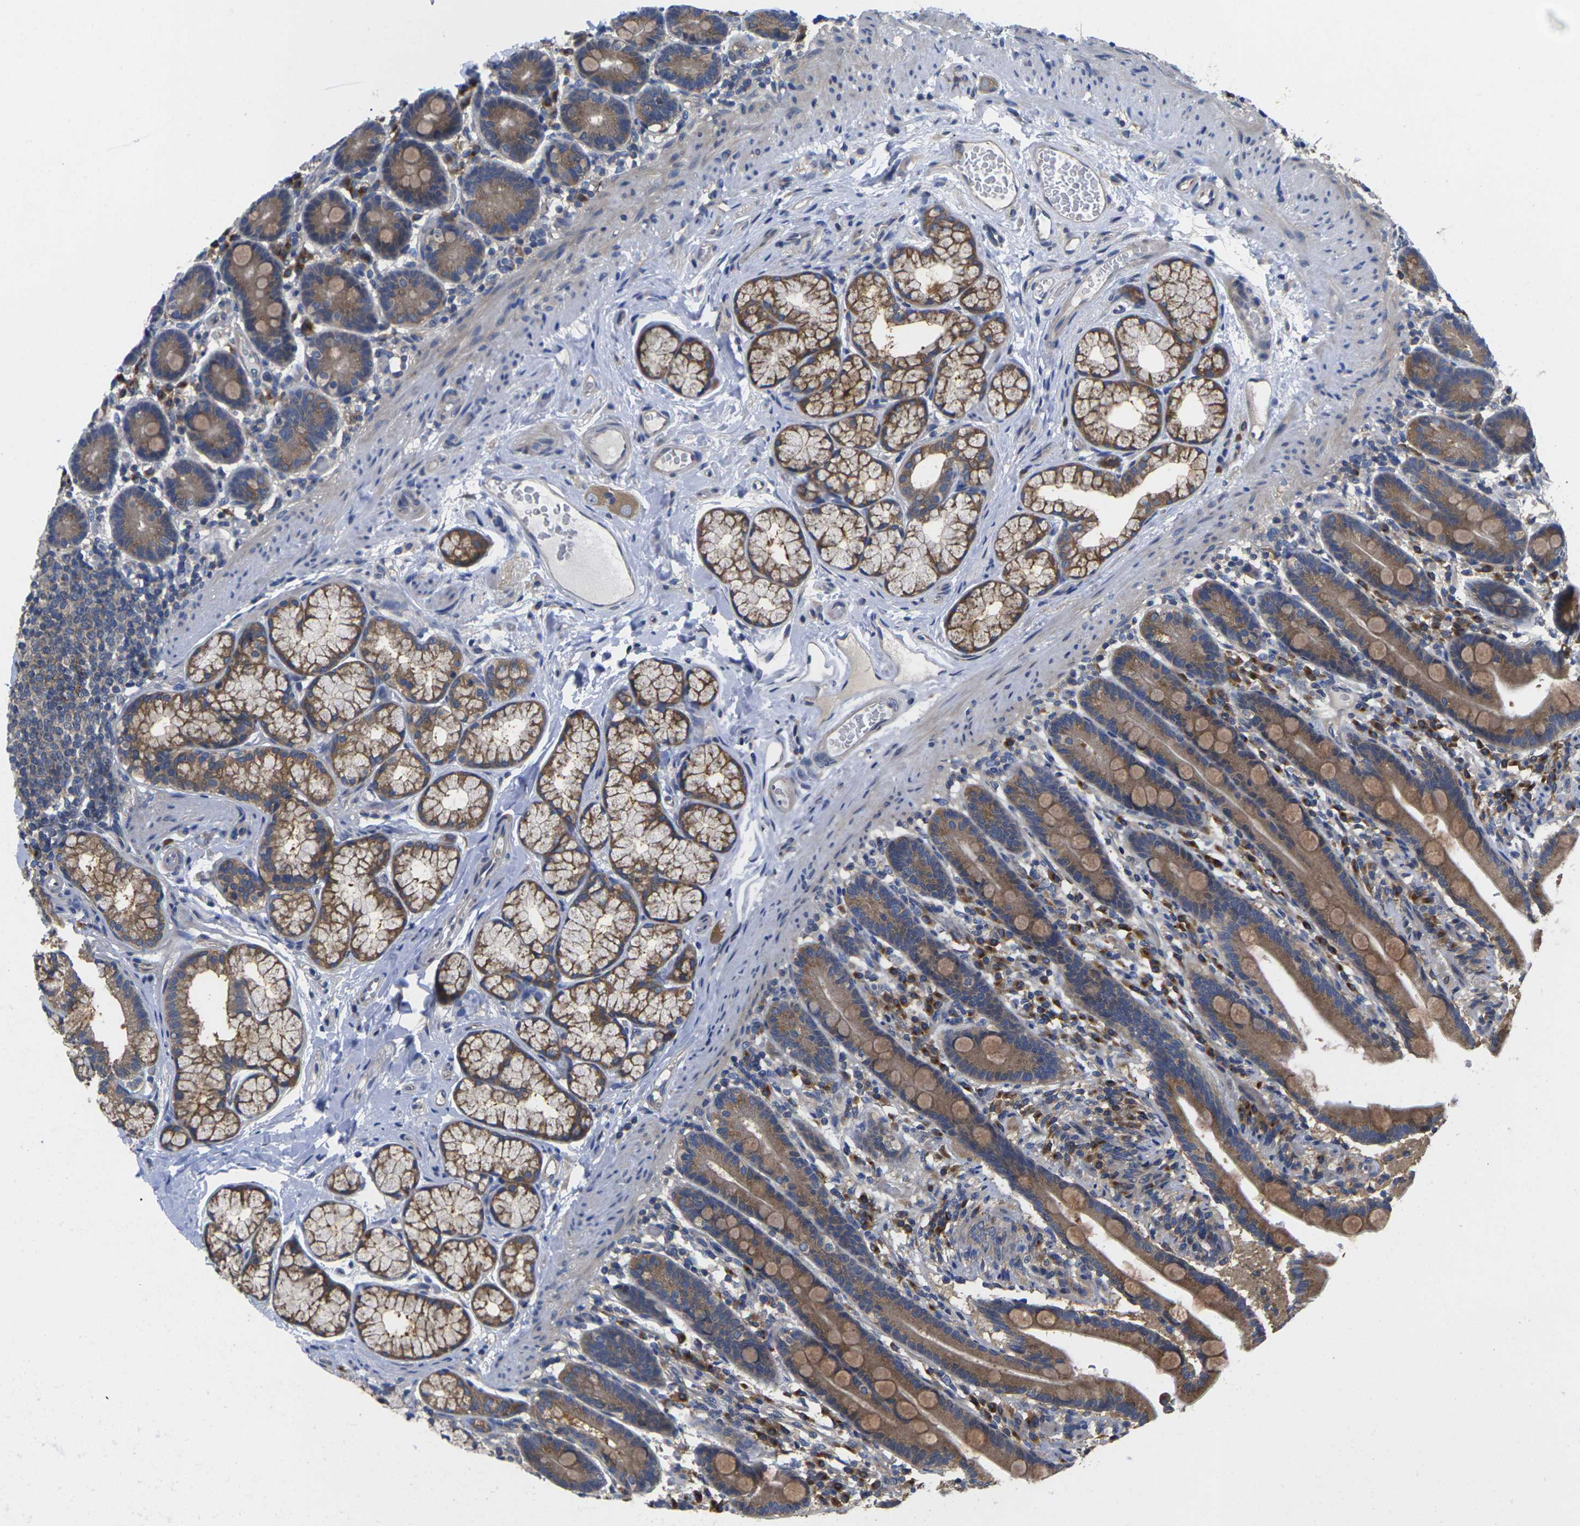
{"staining": {"intensity": "moderate", "quantity": ">75%", "location": "cytoplasmic/membranous"}, "tissue": "duodenum", "cell_type": "Glandular cells", "image_type": "normal", "snomed": [{"axis": "morphology", "description": "Normal tissue, NOS"}, {"axis": "topography", "description": "Duodenum"}], "caption": "Approximately >75% of glandular cells in benign human duodenum exhibit moderate cytoplasmic/membranous protein positivity as visualized by brown immunohistochemical staining.", "gene": "TMCC2", "patient": {"sex": "male", "age": 54}}